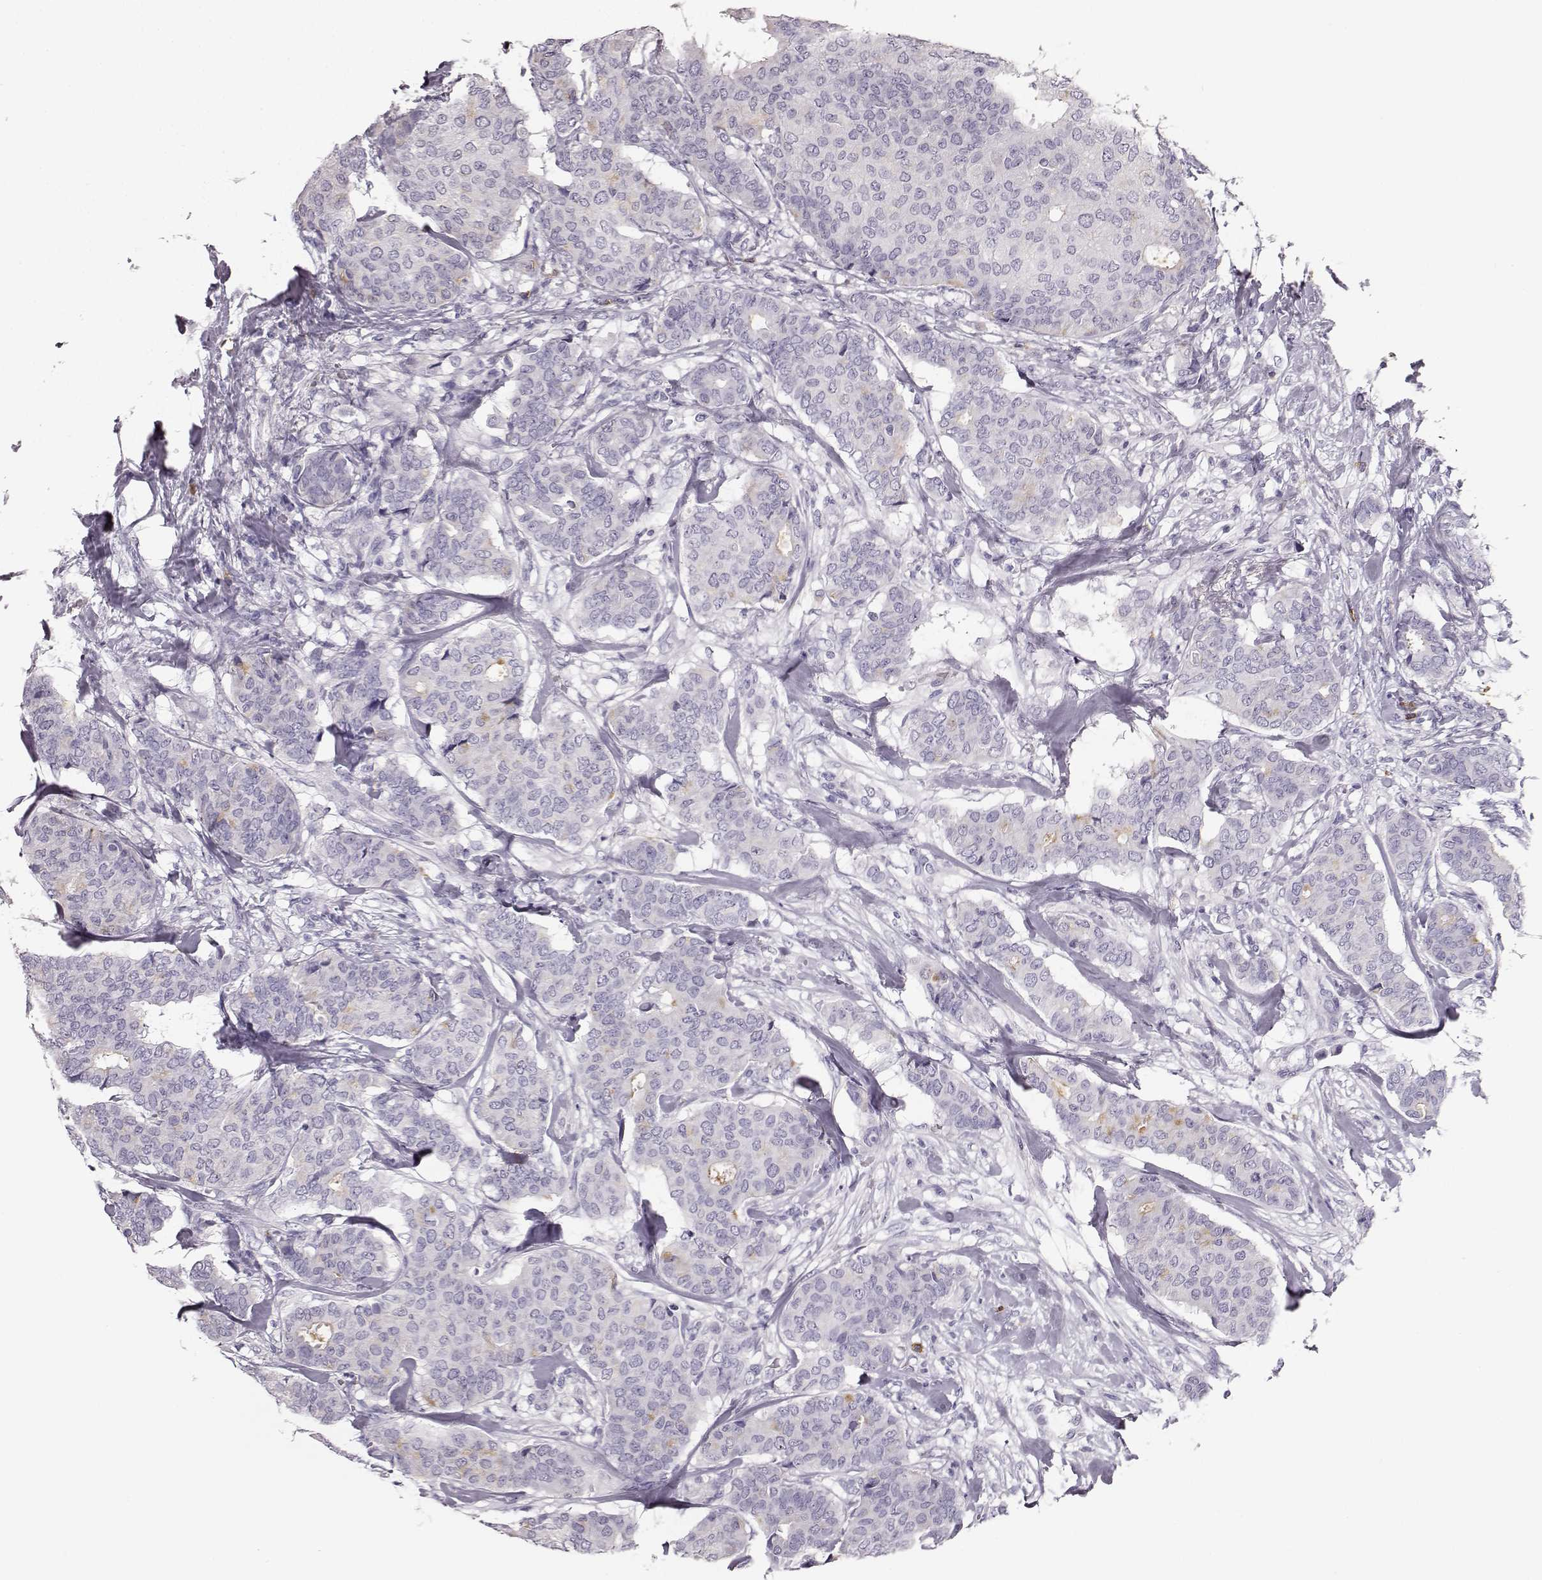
{"staining": {"intensity": "negative", "quantity": "none", "location": "none"}, "tissue": "breast cancer", "cell_type": "Tumor cells", "image_type": "cancer", "snomed": [{"axis": "morphology", "description": "Duct carcinoma"}, {"axis": "topography", "description": "Breast"}], "caption": "Immunohistochemistry of human breast intraductal carcinoma shows no expression in tumor cells. Nuclei are stained in blue.", "gene": "NPTXR", "patient": {"sex": "female", "age": 75}}